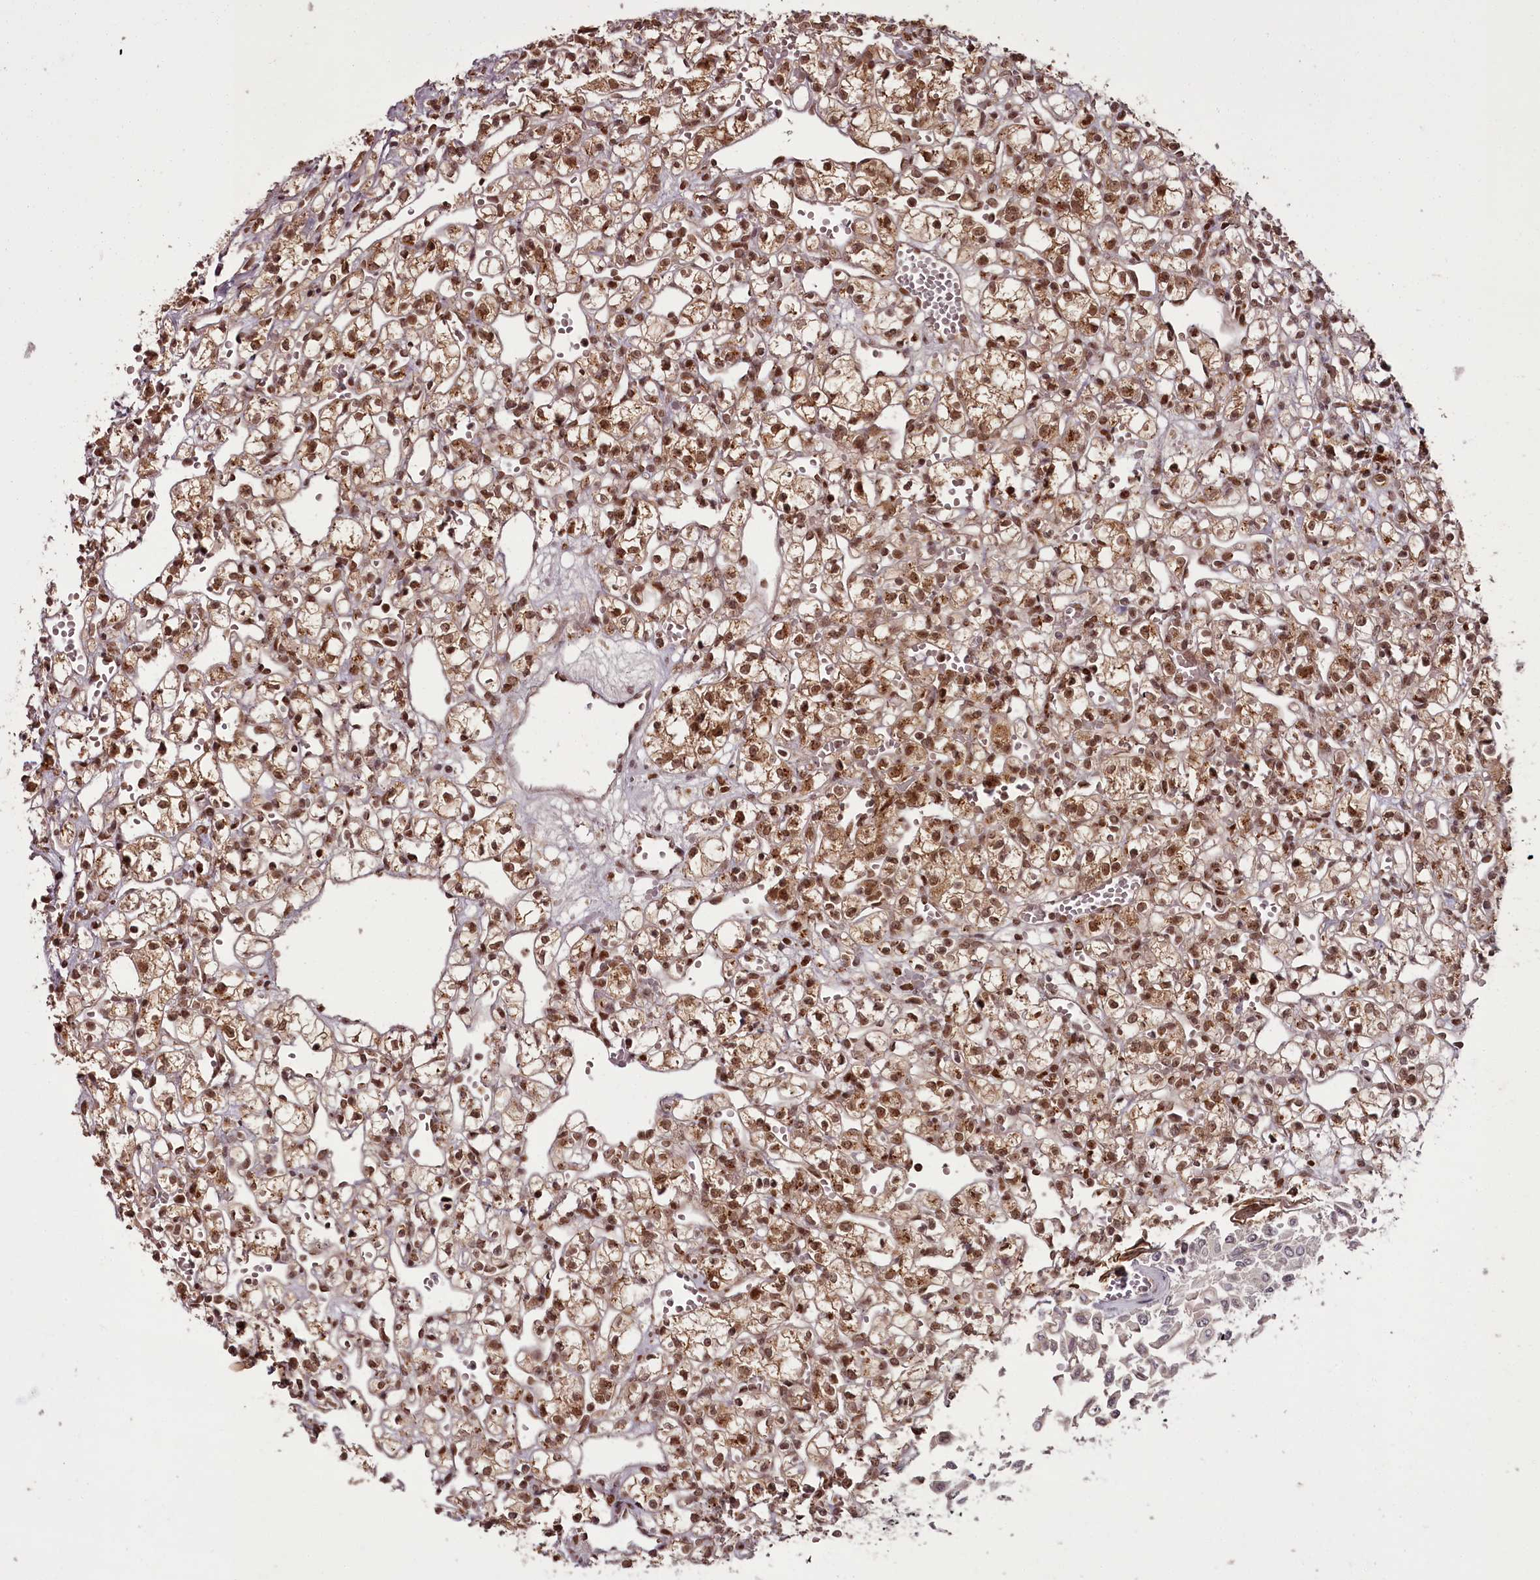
{"staining": {"intensity": "moderate", "quantity": ">75%", "location": "cytoplasmic/membranous,nuclear"}, "tissue": "renal cancer", "cell_type": "Tumor cells", "image_type": "cancer", "snomed": [{"axis": "morphology", "description": "Adenocarcinoma, NOS"}, {"axis": "topography", "description": "Kidney"}], "caption": "Immunohistochemistry micrograph of neoplastic tissue: human renal cancer (adenocarcinoma) stained using immunohistochemistry exhibits medium levels of moderate protein expression localized specifically in the cytoplasmic/membranous and nuclear of tumor cells, appearing as a cytoplasmic/membranous and nuclear brown color.", "gene": "CEP83", "patient": {"sex": "female", "age": 59}}